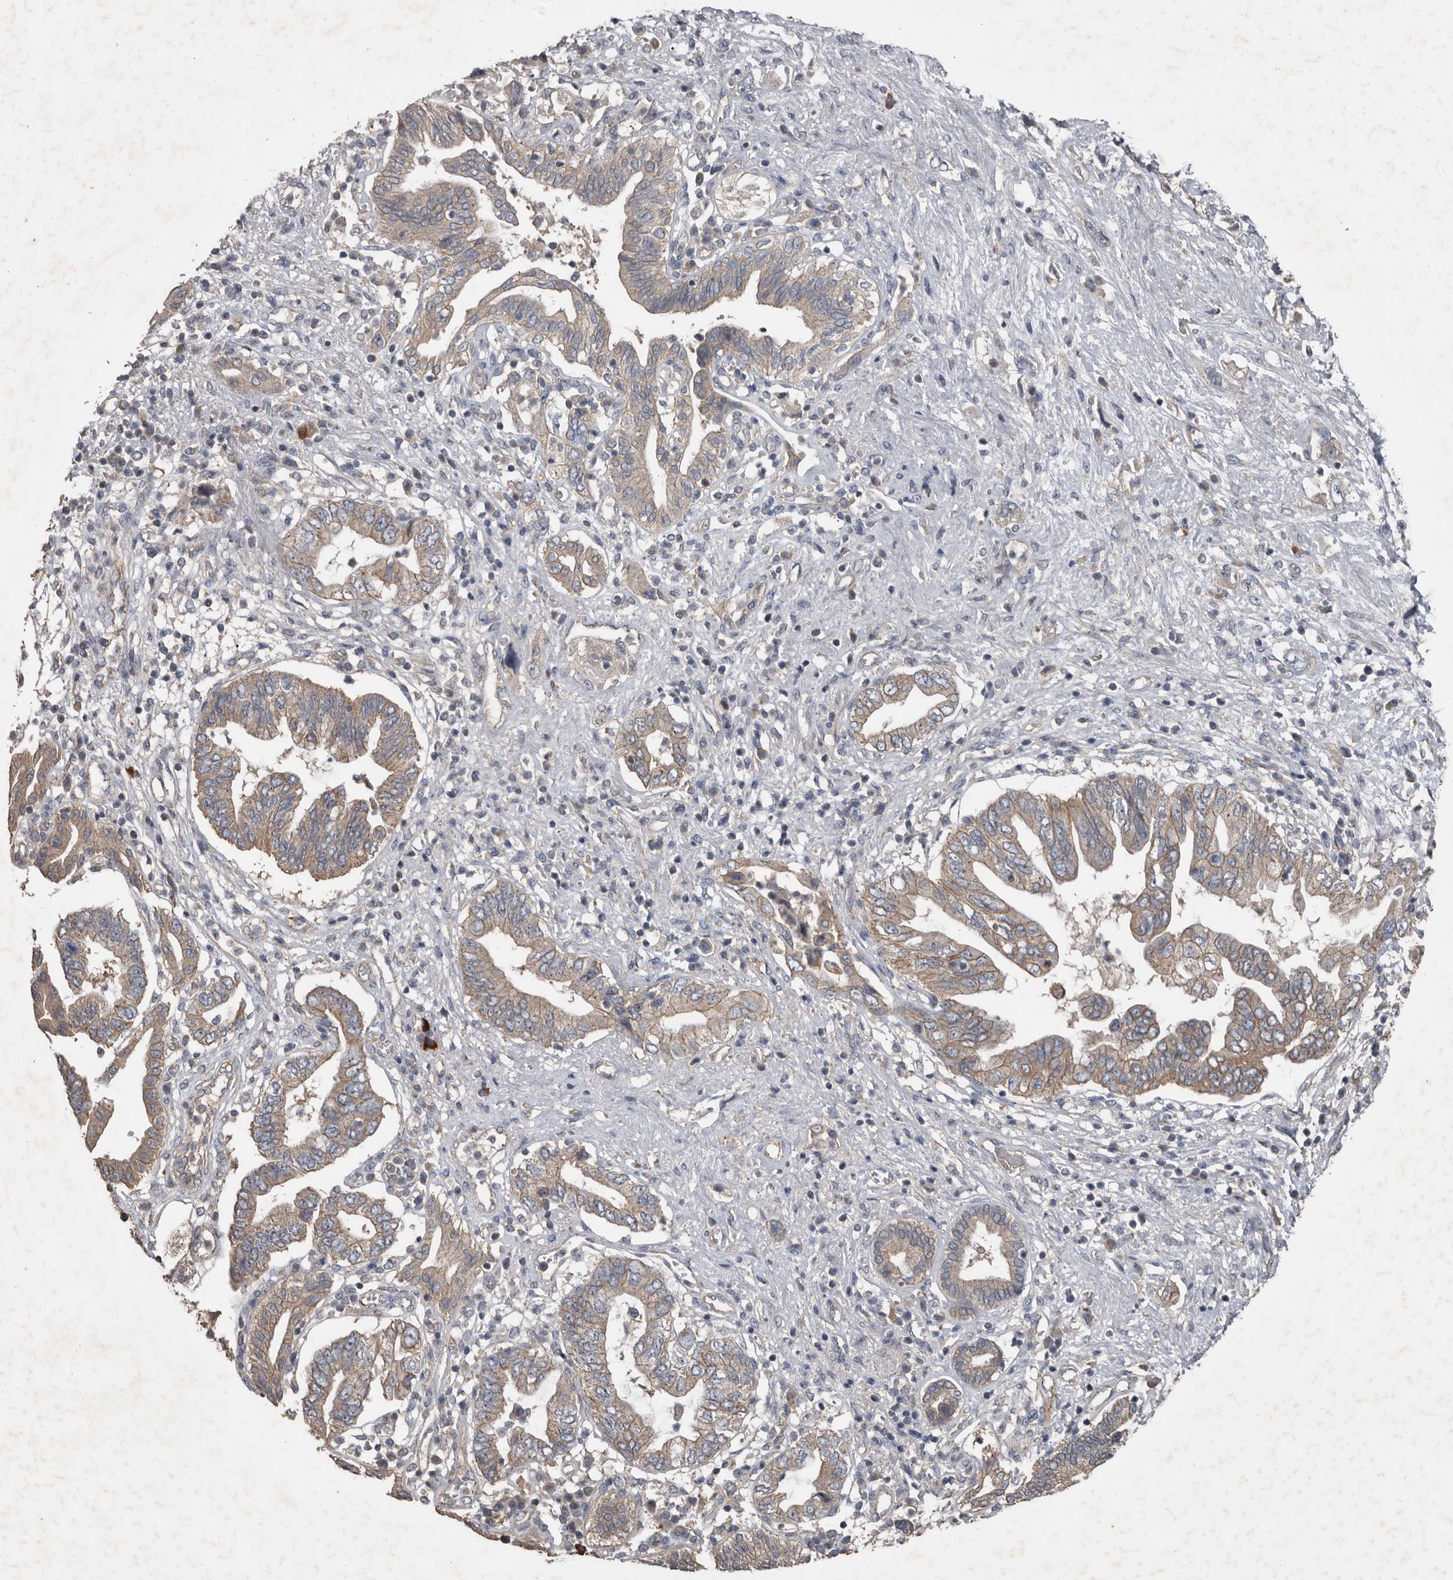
{"staining": {"intensity": "weak", "quantity": "25%-75%", "location": "cytoplasmic/membranous"}, "tissue": "pancreatic cancer", "cell_type": "Tumor cells", "image_type": "cancer", "snomed": [{"axis": "morphology", "description": "Adenocarcinoma, NOS"}, {"axis": "topography", "description": "Pancreas"}], "caption": "A photomicrograph of adenocarcinoma (pancreatic) stained for a protein demonstrates weak cytoplasmic/membranous brown staining in tumor cells. (Stains: DAB (3,3'-diaminobenzidine) in brown, nuclei in blue, Microscopy: brightfield microscopy at high magnification).", "gene": "HYAL4", "patient": {"sex": "female", "age": 73}}